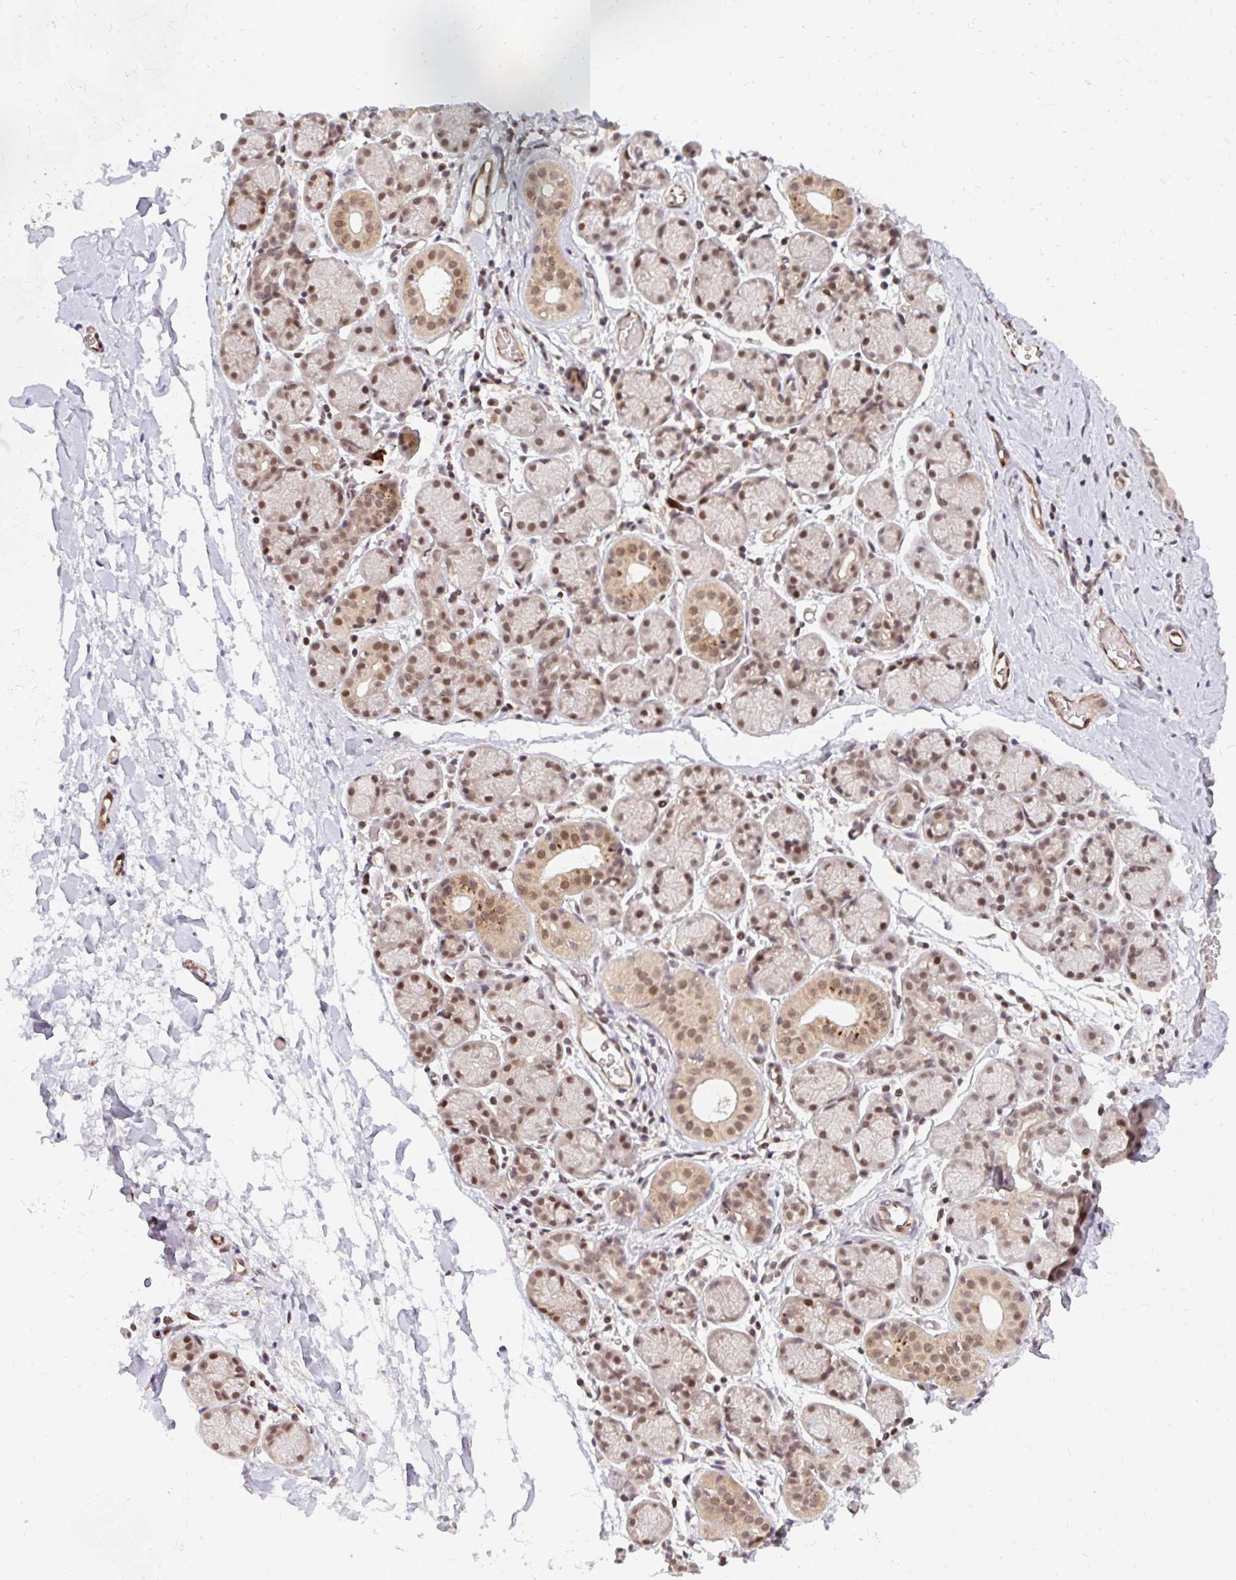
{"staining": {"intensity": "moderate", "quantity": "25%-75%", "location": "nuclear"}, "tissue": "salivary gland", "cell_type": "Glandular cells", "image_type": "normal", "snomed": [{"axis": "morphology", "description": "Normal tissue, NOS"}, {"axis": "topography", "description": "Salivary gland"}], "caption": "Brown immunohistochemical staining in unremarkable human salivary gland shows moderate nuclear staining in approximately 25%-75% of glandular cells.", "gene": "GTF3C6", "patient": {"sex": "female", "age": 24}}